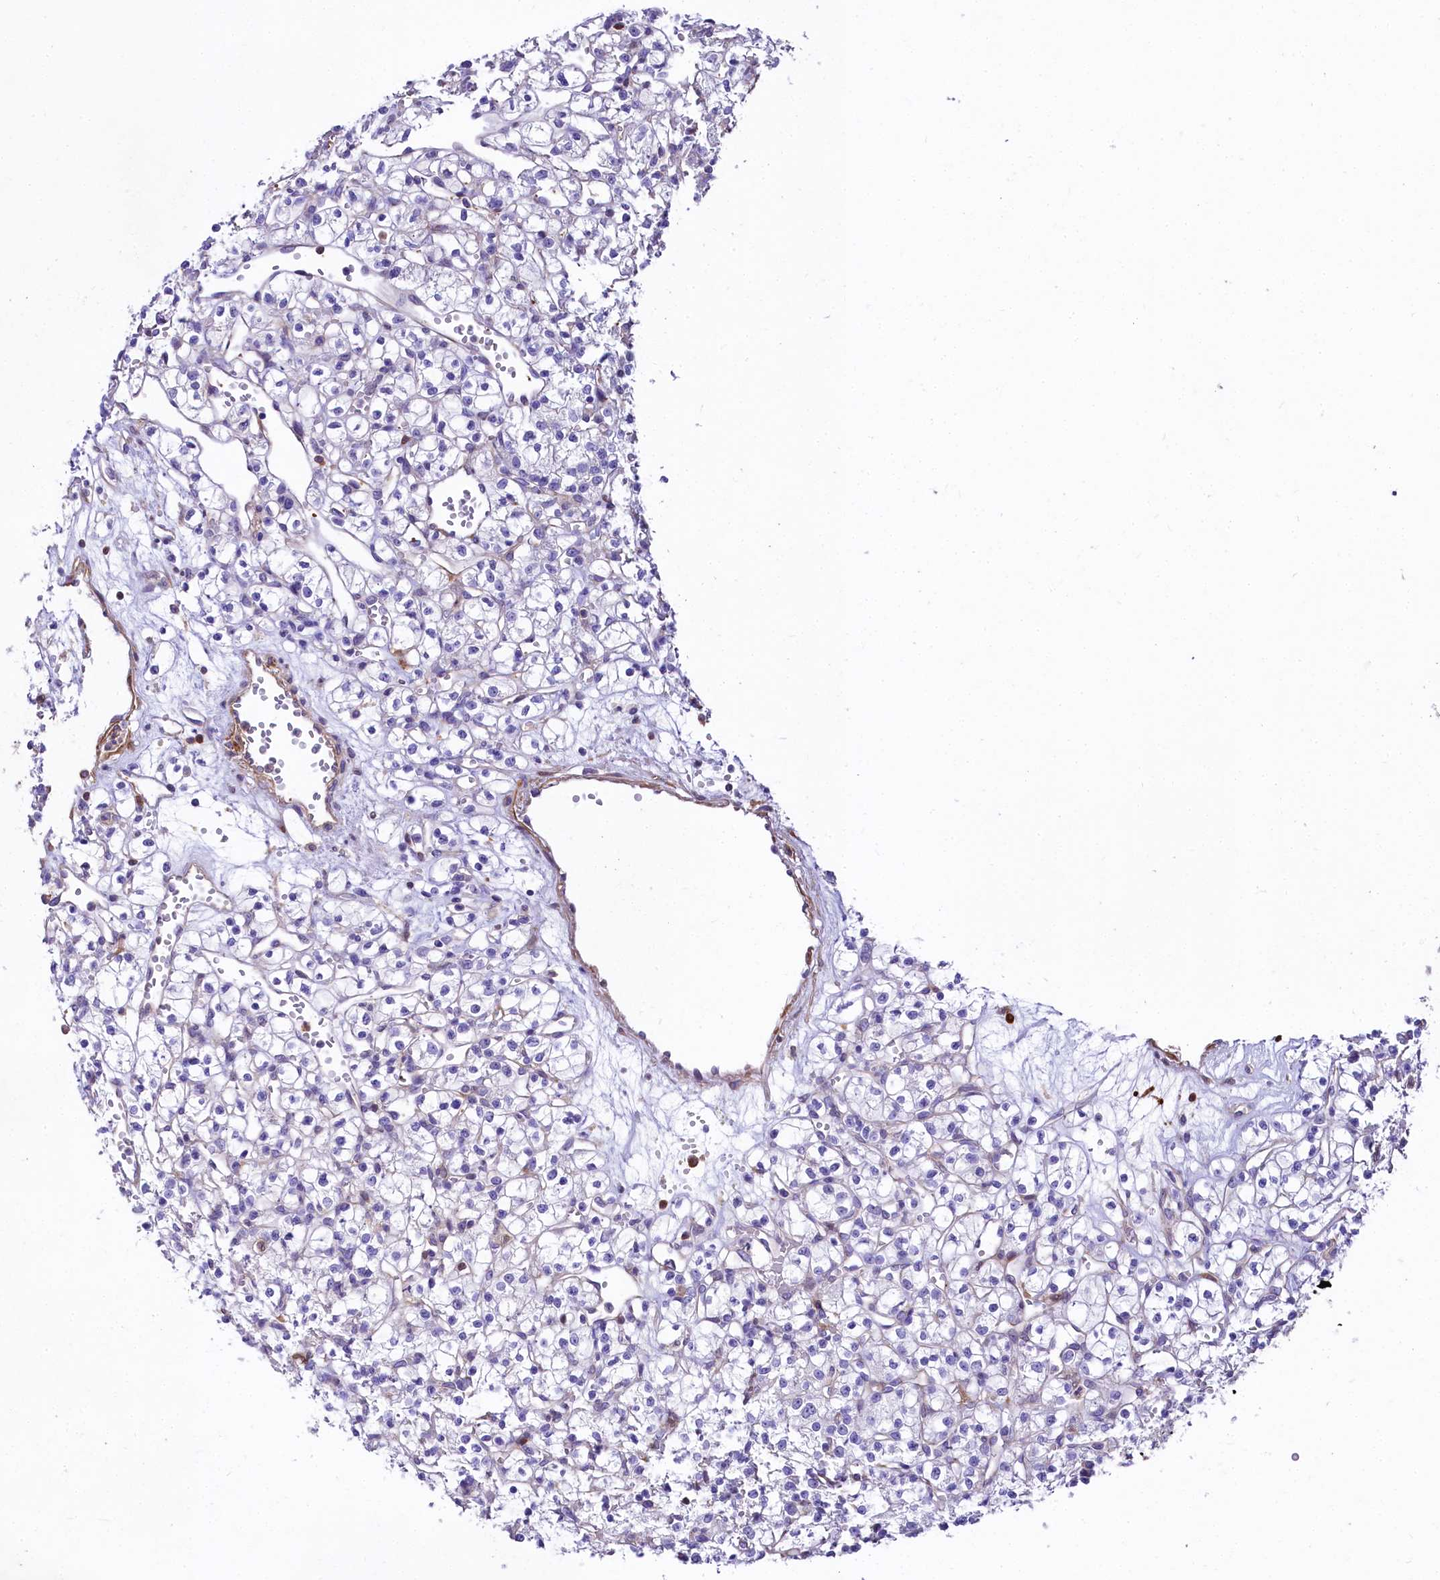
{"staining": {"intensity": "negative", "quantity": "none", "location": "none"}, "tissue": "renal cancer", "cell_type": "Tumor cells", "image_type": "cancer", "snomed": [{"axis": "morphology", "description": "Adenocarcinoma, NOS"}, {"axis": "topography", "description": "Kidney"}], "caption": "Immunohistochemical staining of adenocarcinoma (renal) reveals no significant positivity in tumor cells. Nuclei are stained in blue.", "gene": "FCHSD2", "patient": {"sex": "female", "age": 59}}